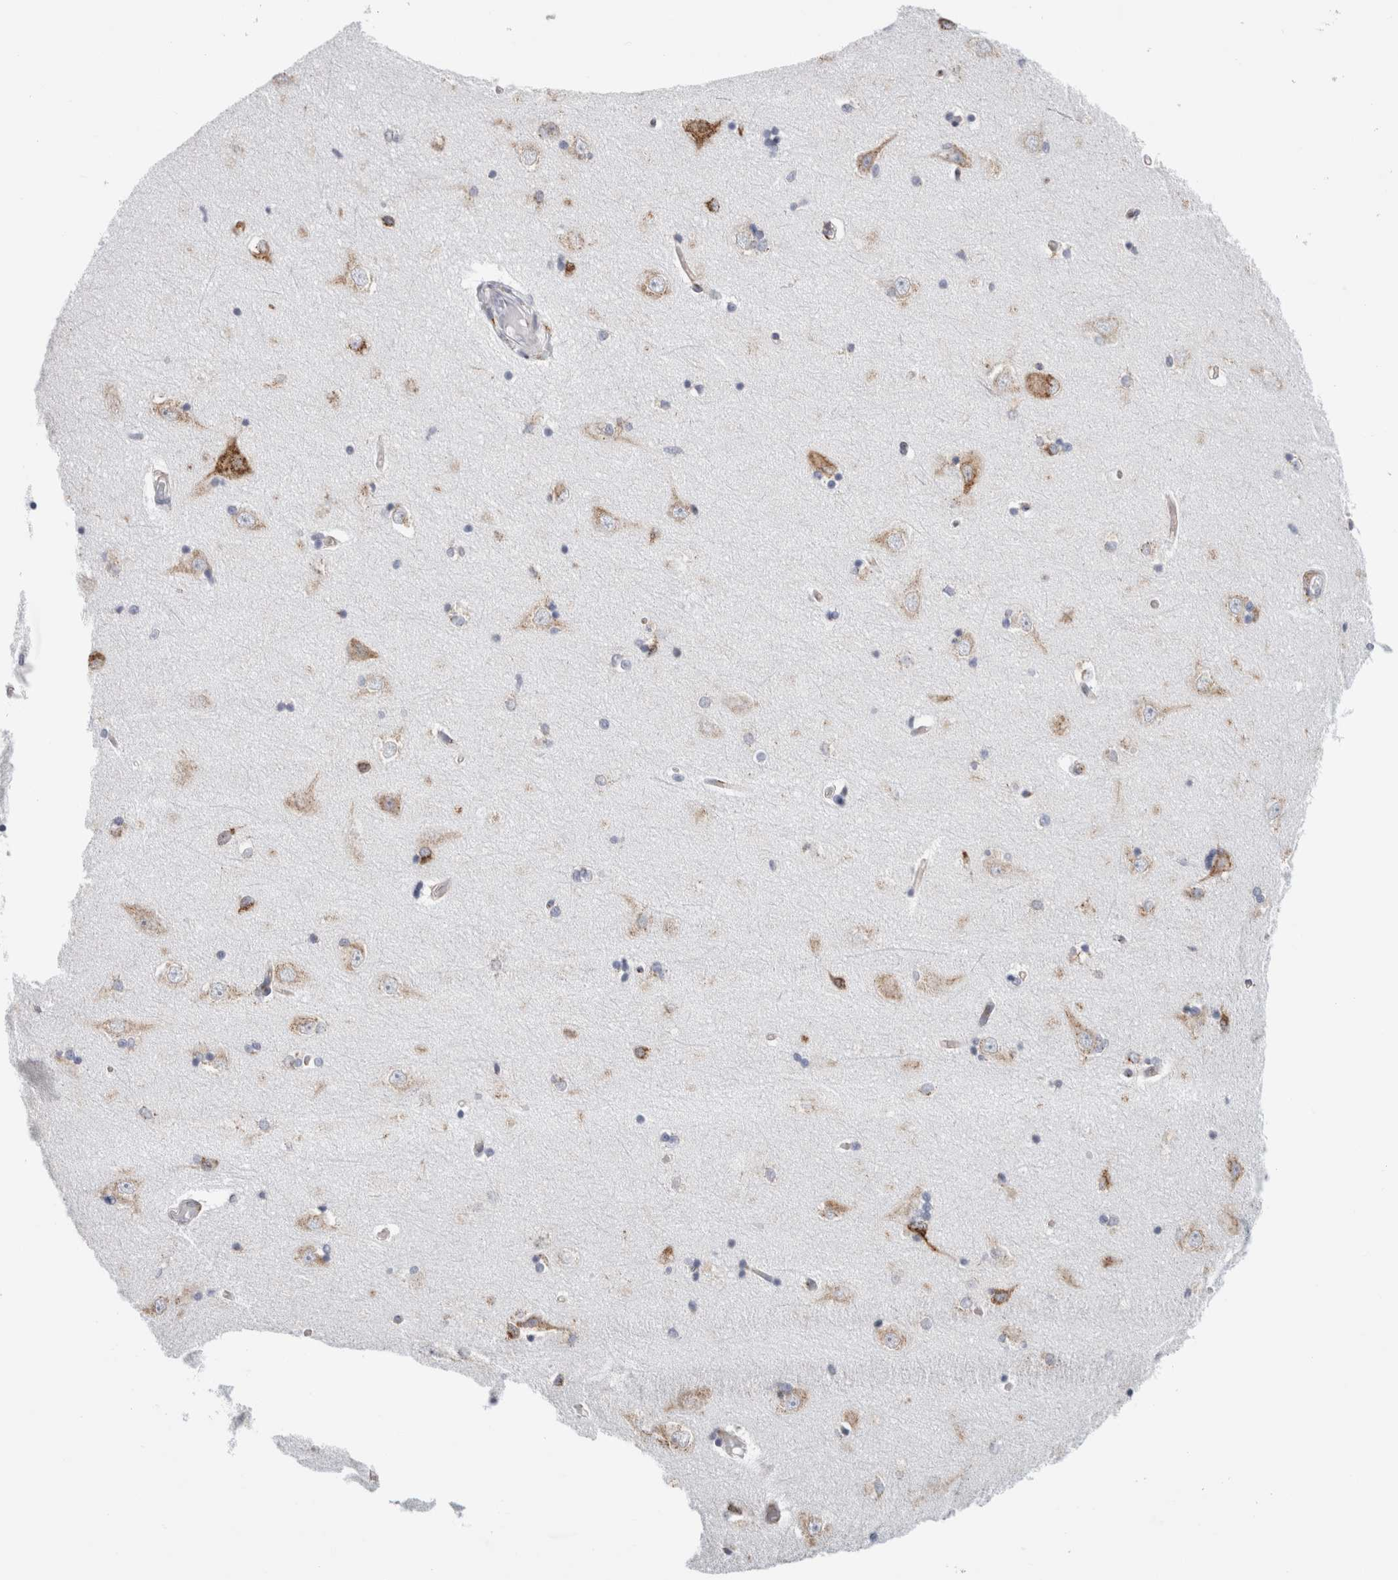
{"staining": {"intensity": "negative", "quantity": "none", "location": "none"}, "tissue": "hippocampus", "cell_type": "Glial cells", "image_type": "normal", "snomed": [{"axis": "morphology", "description": "Normal tissue, NOS"}, {"axis": "topography", "description": "Hippocampus"}], "caption": "Human hippocampus stained for a protein using IHC reveals no expression in glial cells.", "gene": "MCFD2", "patient": {"sex": "male", "age": 45}}